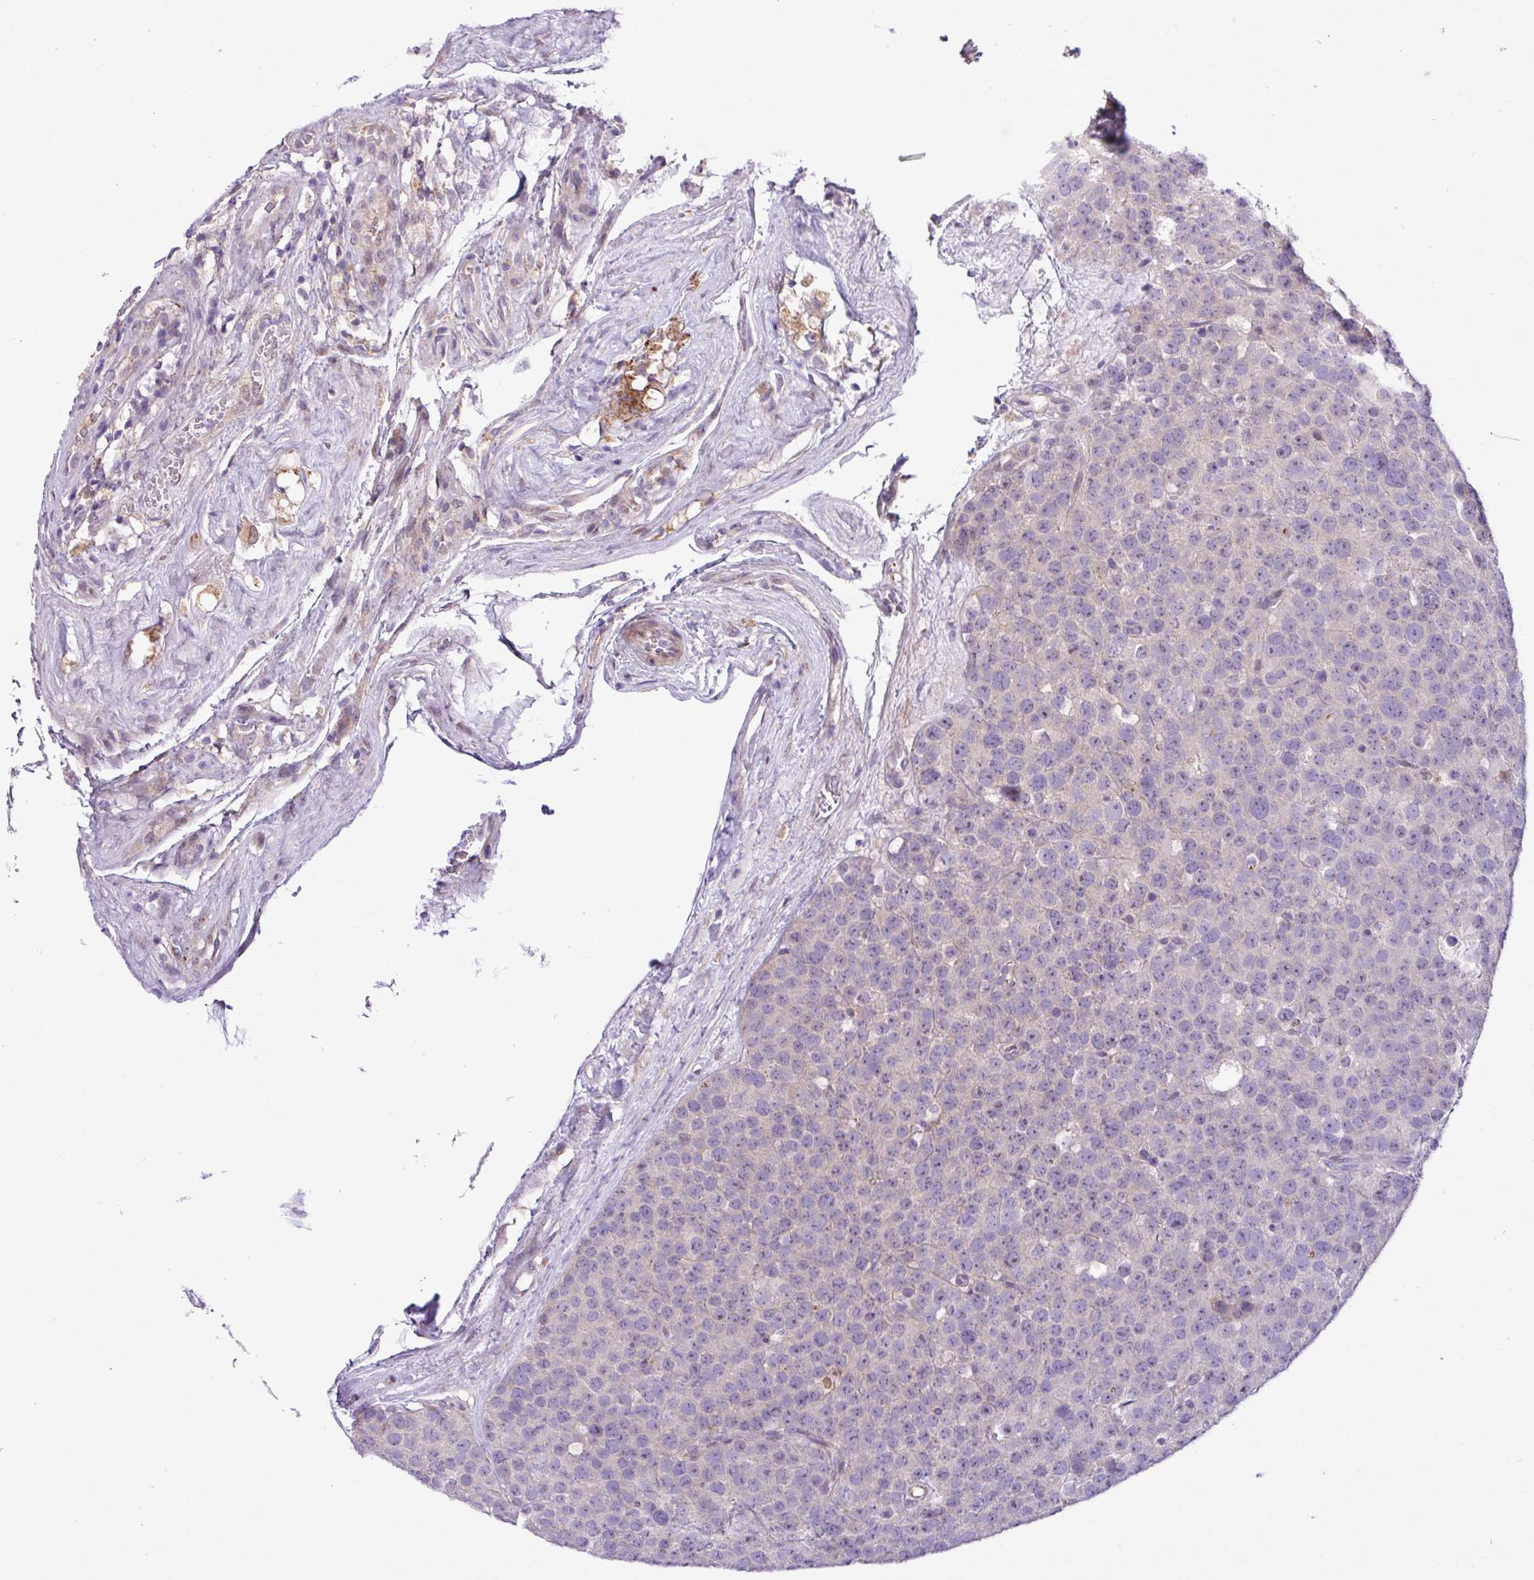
{"staining": {"intensity": "negative", "quantity": "none", "location": "none"}, "tissue": "testis cancer", "cell_type": "Tumor cells", "image_type": "cancer", "snomed": [{"axis": "morphology", "description": "Seminoma, NOS"}, {"axis": "topography", "description": "Testis"}], "caption": "Protein analysis of seminoma (testis) shows no significant staining in tumor cells.", "gene": "RPP25L", "patient": {"sex": "male", "age": 71}}